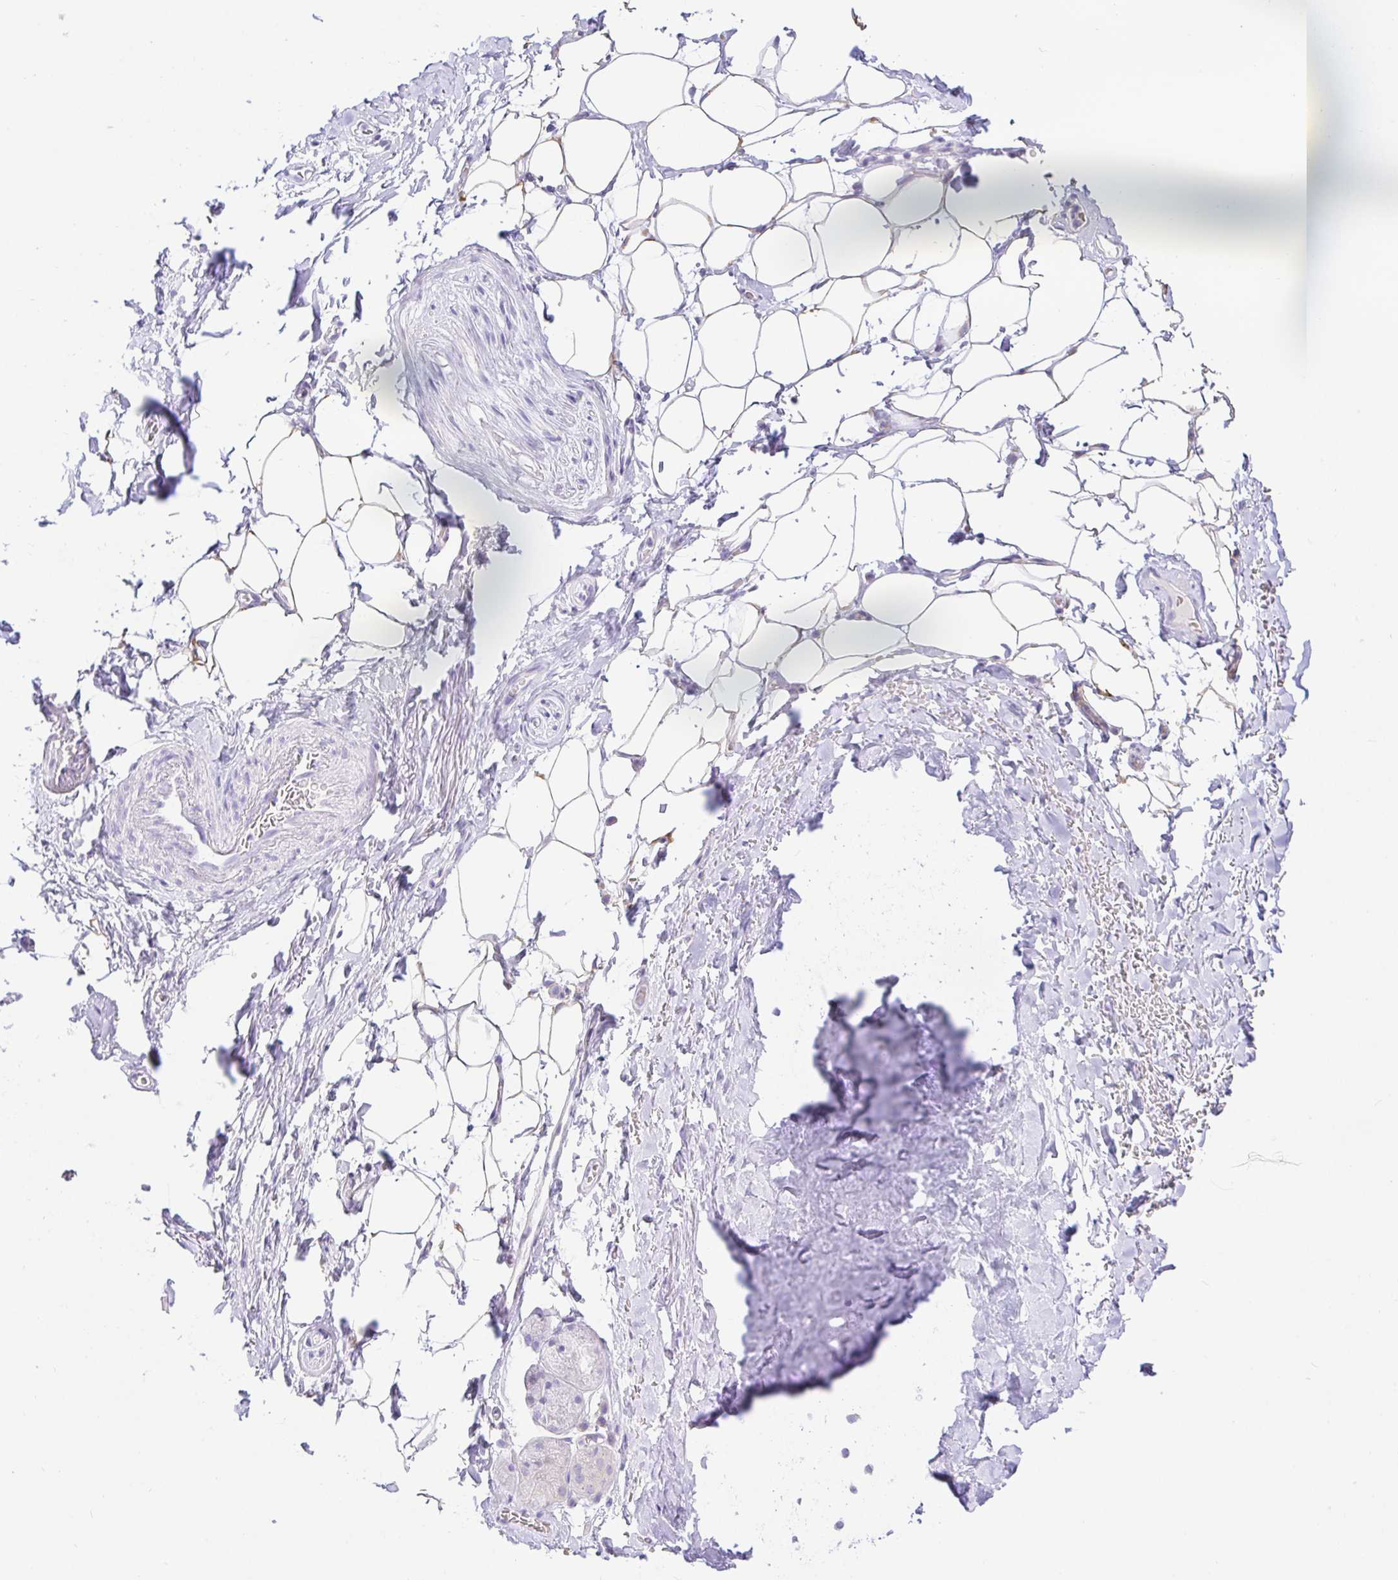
{"staining": {"intensity": "negative", "quantity": "none", "location": "none"}, "tissue": "adipose tissue", "cell_type": "Adipocytes", "image_type": "normal", "snomed": [{"axis": "morphology", "description": "Normal tissue, NOS"}, {"axis": "topography", "description": "Lymph node"}, {"axis": "topography", "description": "Cartilage tissue"}, {"axis": "topography", "description": "Bronchus"}], "caption": "Immunohistochemistry (IHC) histopathology image of benign adipose tissue: human adipose tissue stained with DAB (3,3'-diaminobenzidine) demonstrates no significant protein staining in adipocytes. The staining was performed using DAB to visualize the protein expression in brown, while the nuclei were stained in blue with hematoxylin (Magnification: 20x).", "gene": "PAX8", "patient": {"sex": "female", "age": 70}}